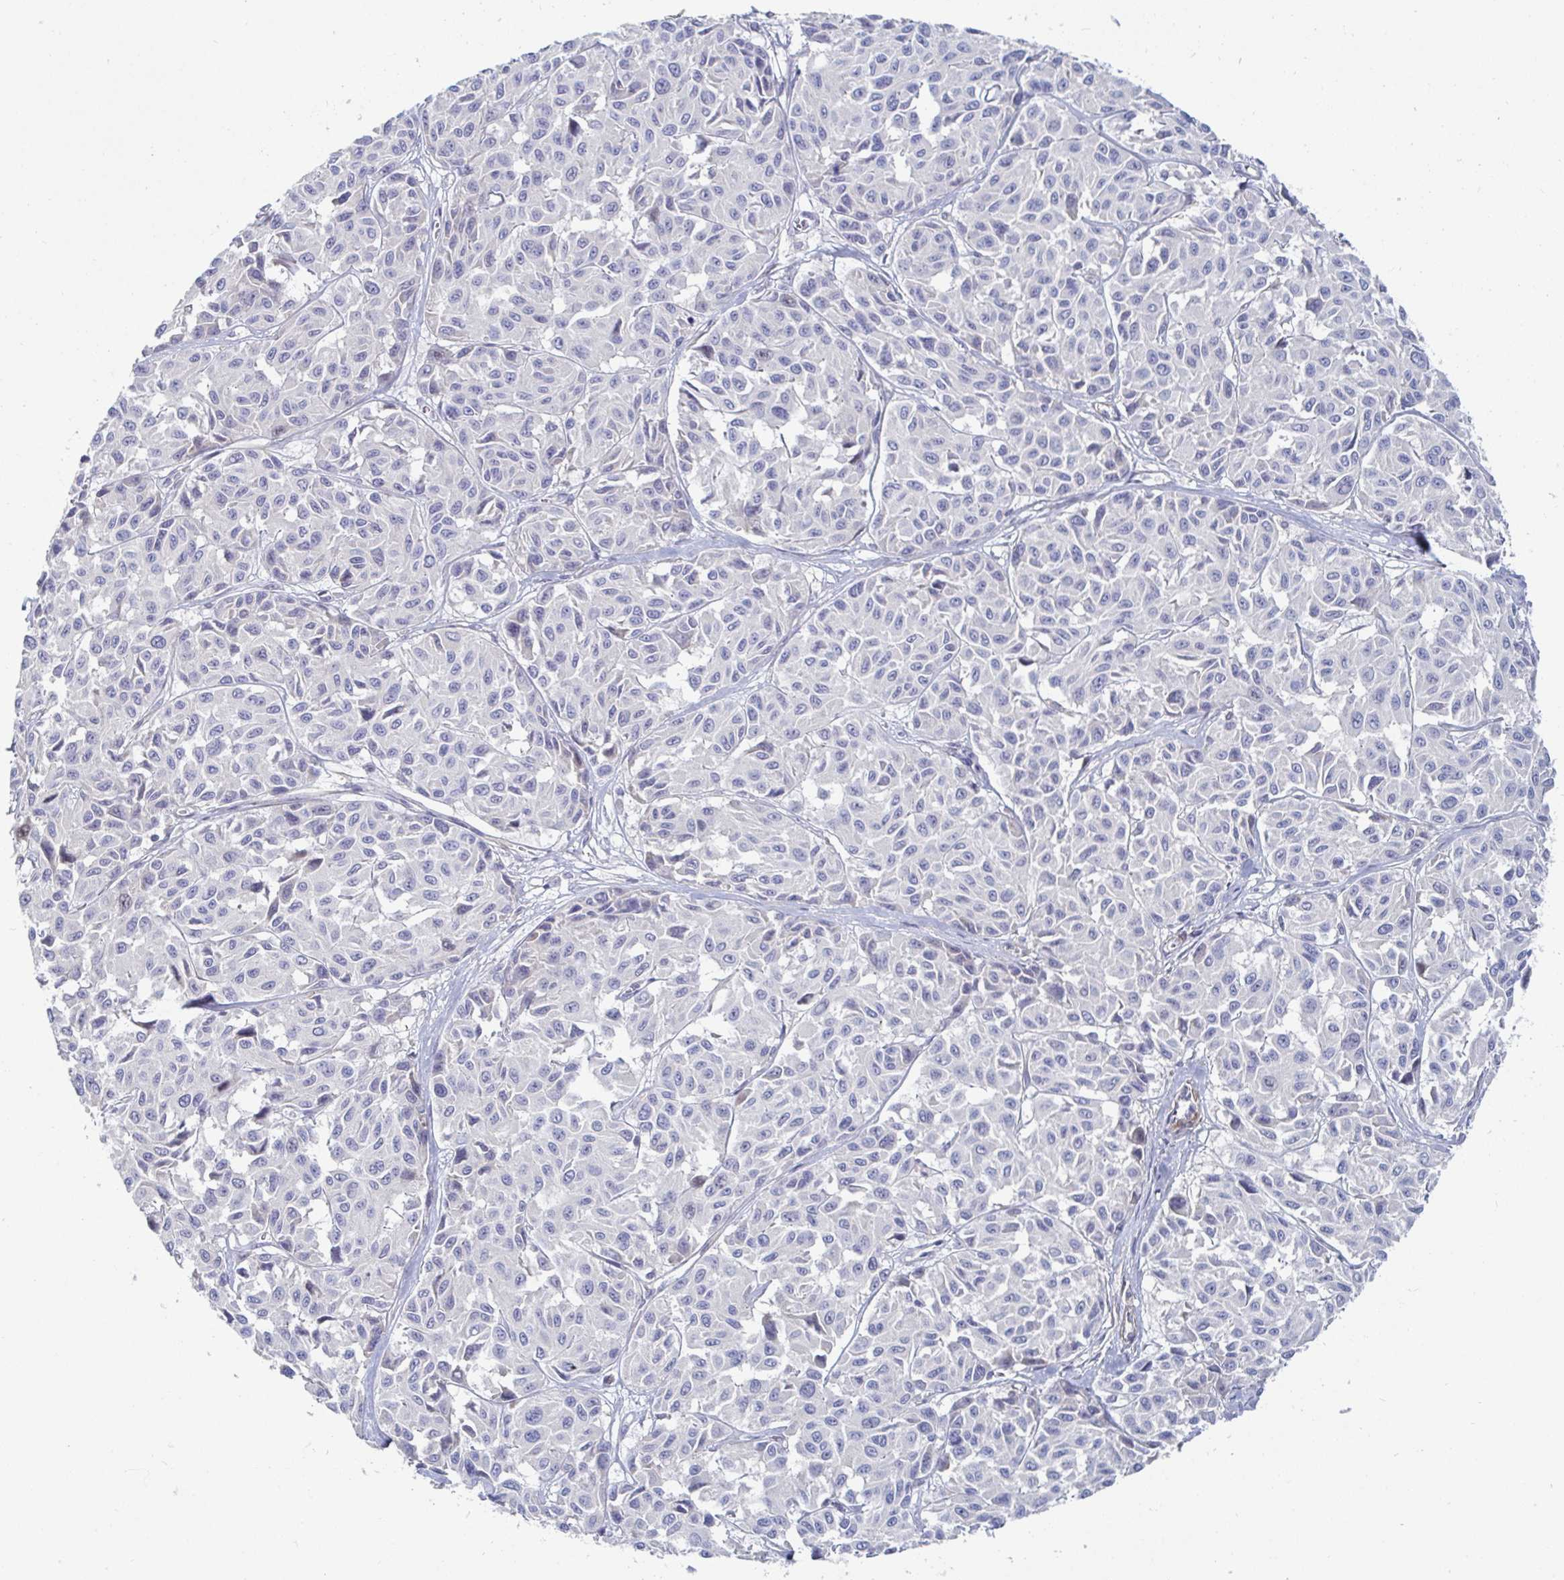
{"staining": {"intensity": "negative", "quantity": "none", "location": "none"}, "tissue": "melanoma", "cell_type": "Tumor cells", "image_type": "cancer", "snomed": [{"axis": "morphology", "description": "Malignant melanoma, NOS"}, {"axis": "topography", "description": "Skin"}], "caption": "Protein analysis of malignant melanoma reveals no significant staining in tumor cells.", "gene": "SSH2", "patient": {"sex": "female", "age": 66}}